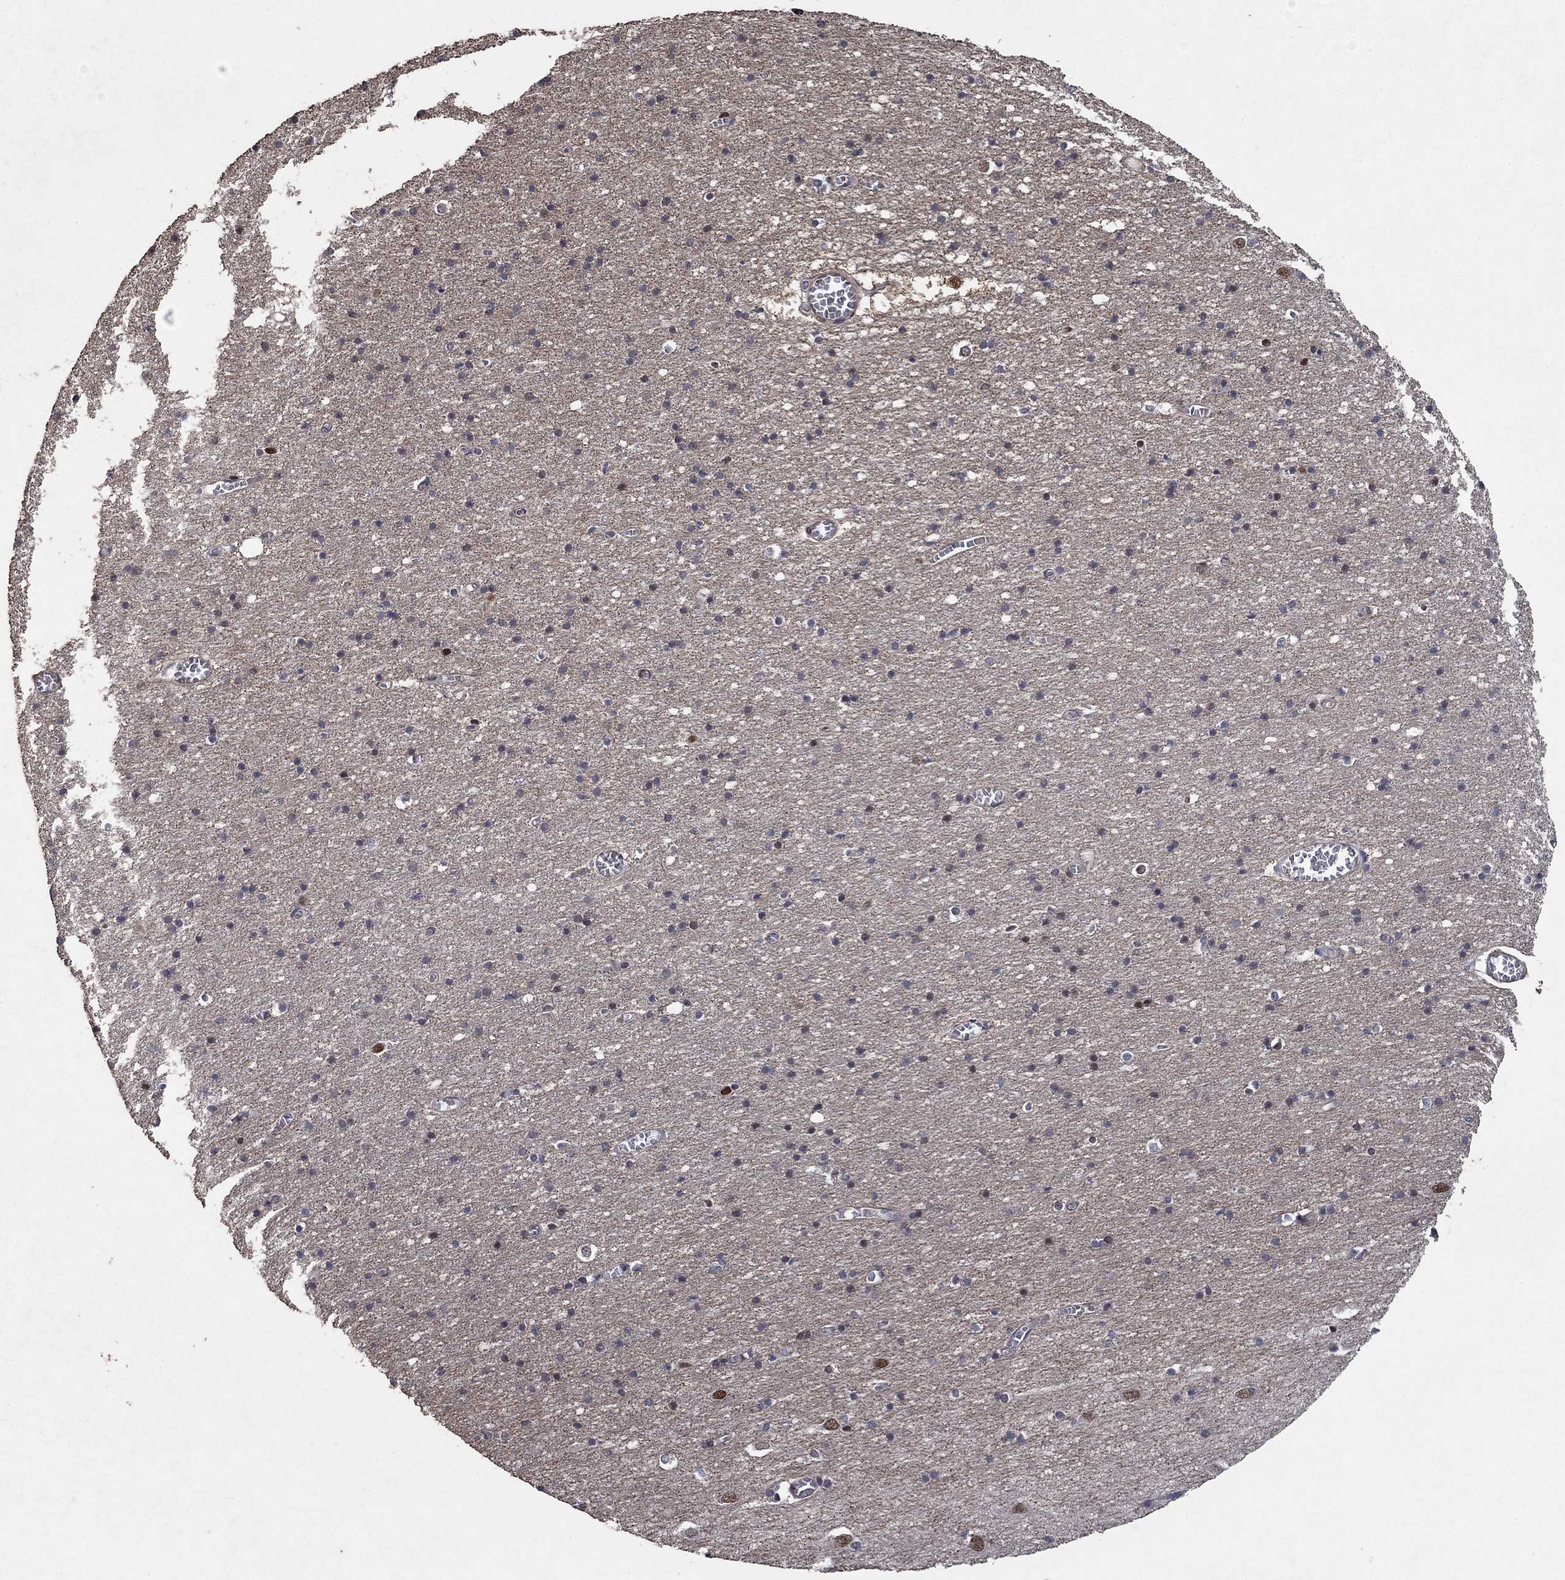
{"staining": {"intensity": "negative", "quantity": "none", "location": "none"}, "tissue": "cerebral cortex", "cell_type": "Endothelial cells", "image_type": "normal", "snomed": [{"axis": "morphology", "description": "Normal tissue, NOS"}, {"axis": "topography", "description": "Cerebral cortex"}], "caption": "Micrograph shows no significant protein expression in endothelial cells of normal cerebral cortex.", "gene": "PRICKLE4", "patient": {"sex": "male", "age": 70}}